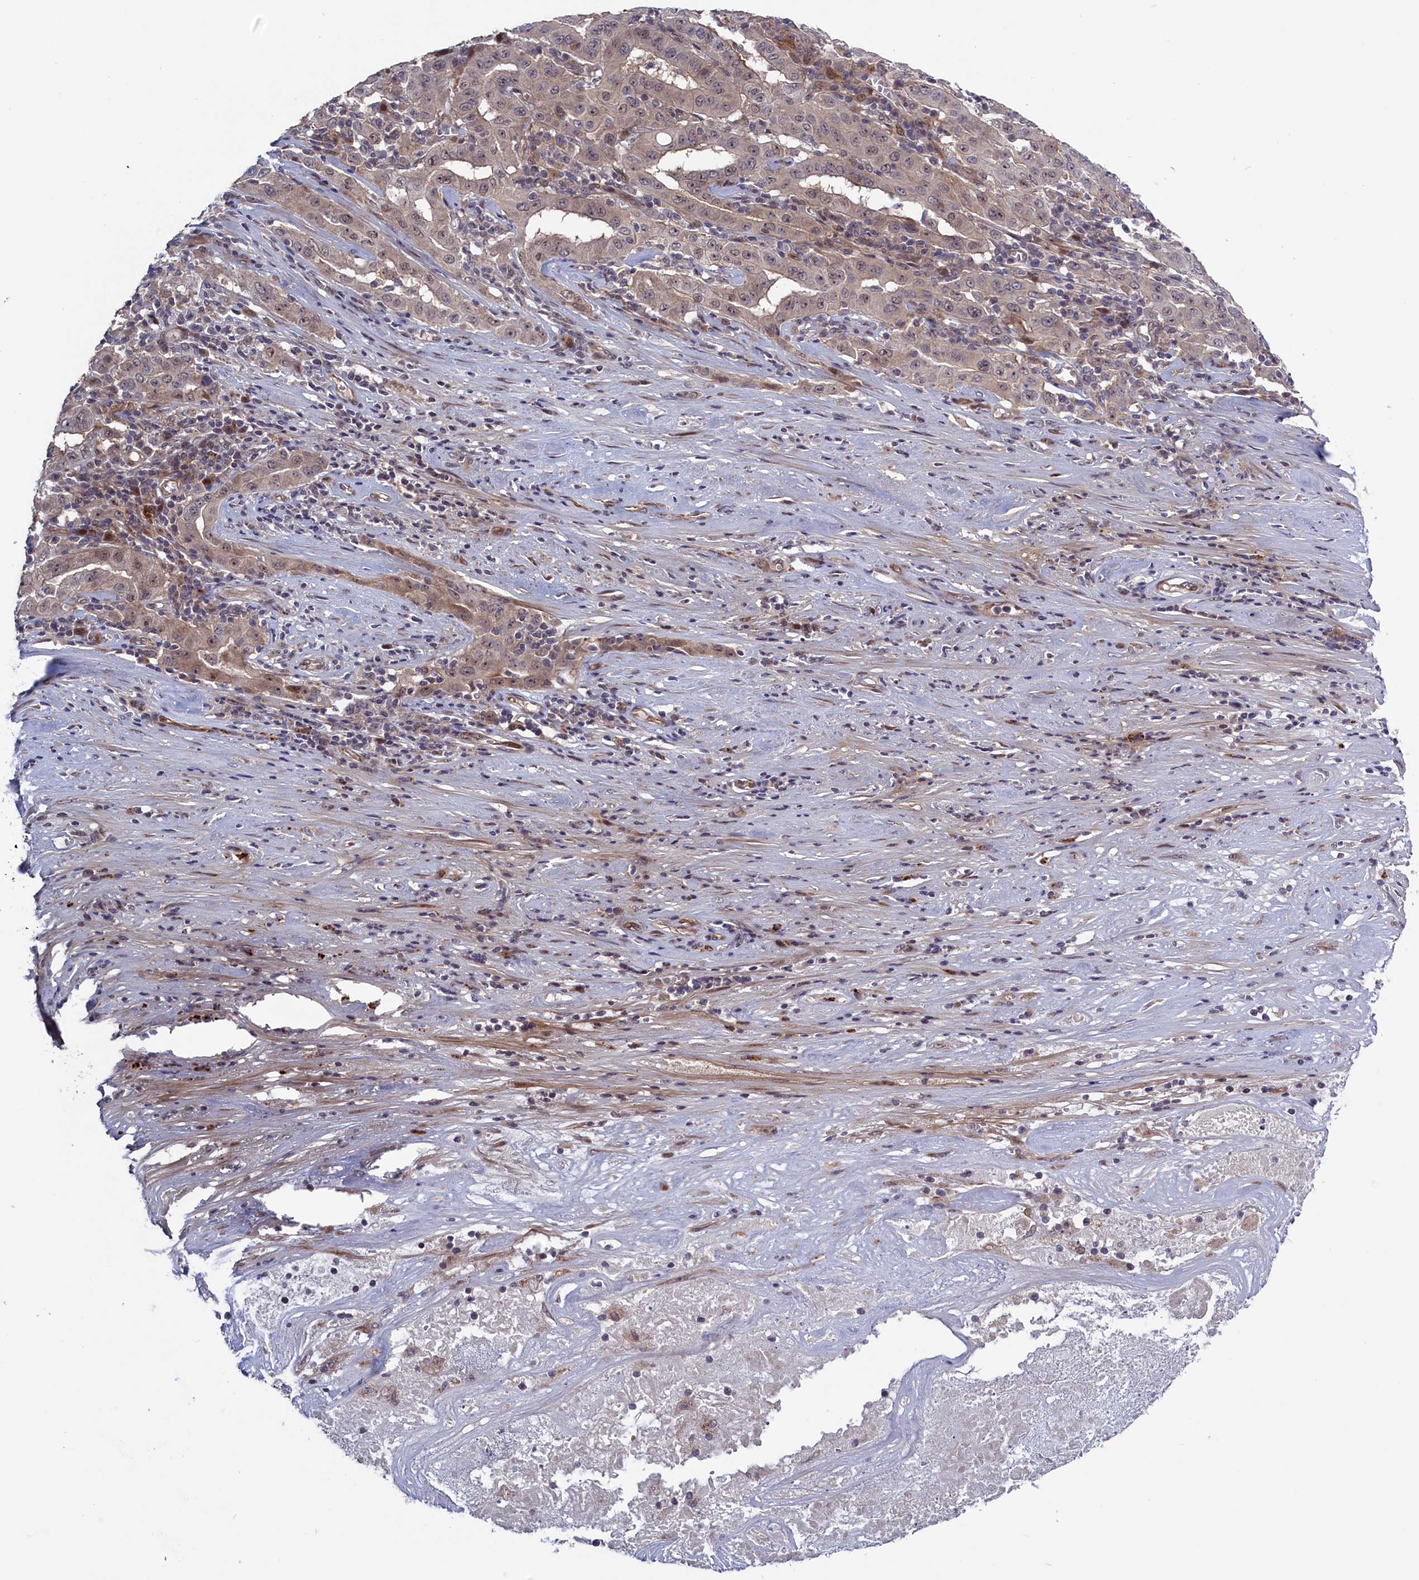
{"staining": {"intensity": "weak", "quantity": "<25%", "location": "nuclear"}, "tissue": "pancreatic cancer", "cell_type": "Tumor cells", "image_type": "cancer", "snomed": [{"axis": "morphology", "description": "Adenocarcinoma, NOS"}, {"axis": "topography", "description": "Pancreas"}], "caption": "High power microscopy histopathology image of an immunohistochemistry (IHC) image of pancreatic cancer (adenocarcinoma), revealing no significant positivity in tumor cells.", "gene": "LSG1", "patient": {"sex": "male", "age": 63}}